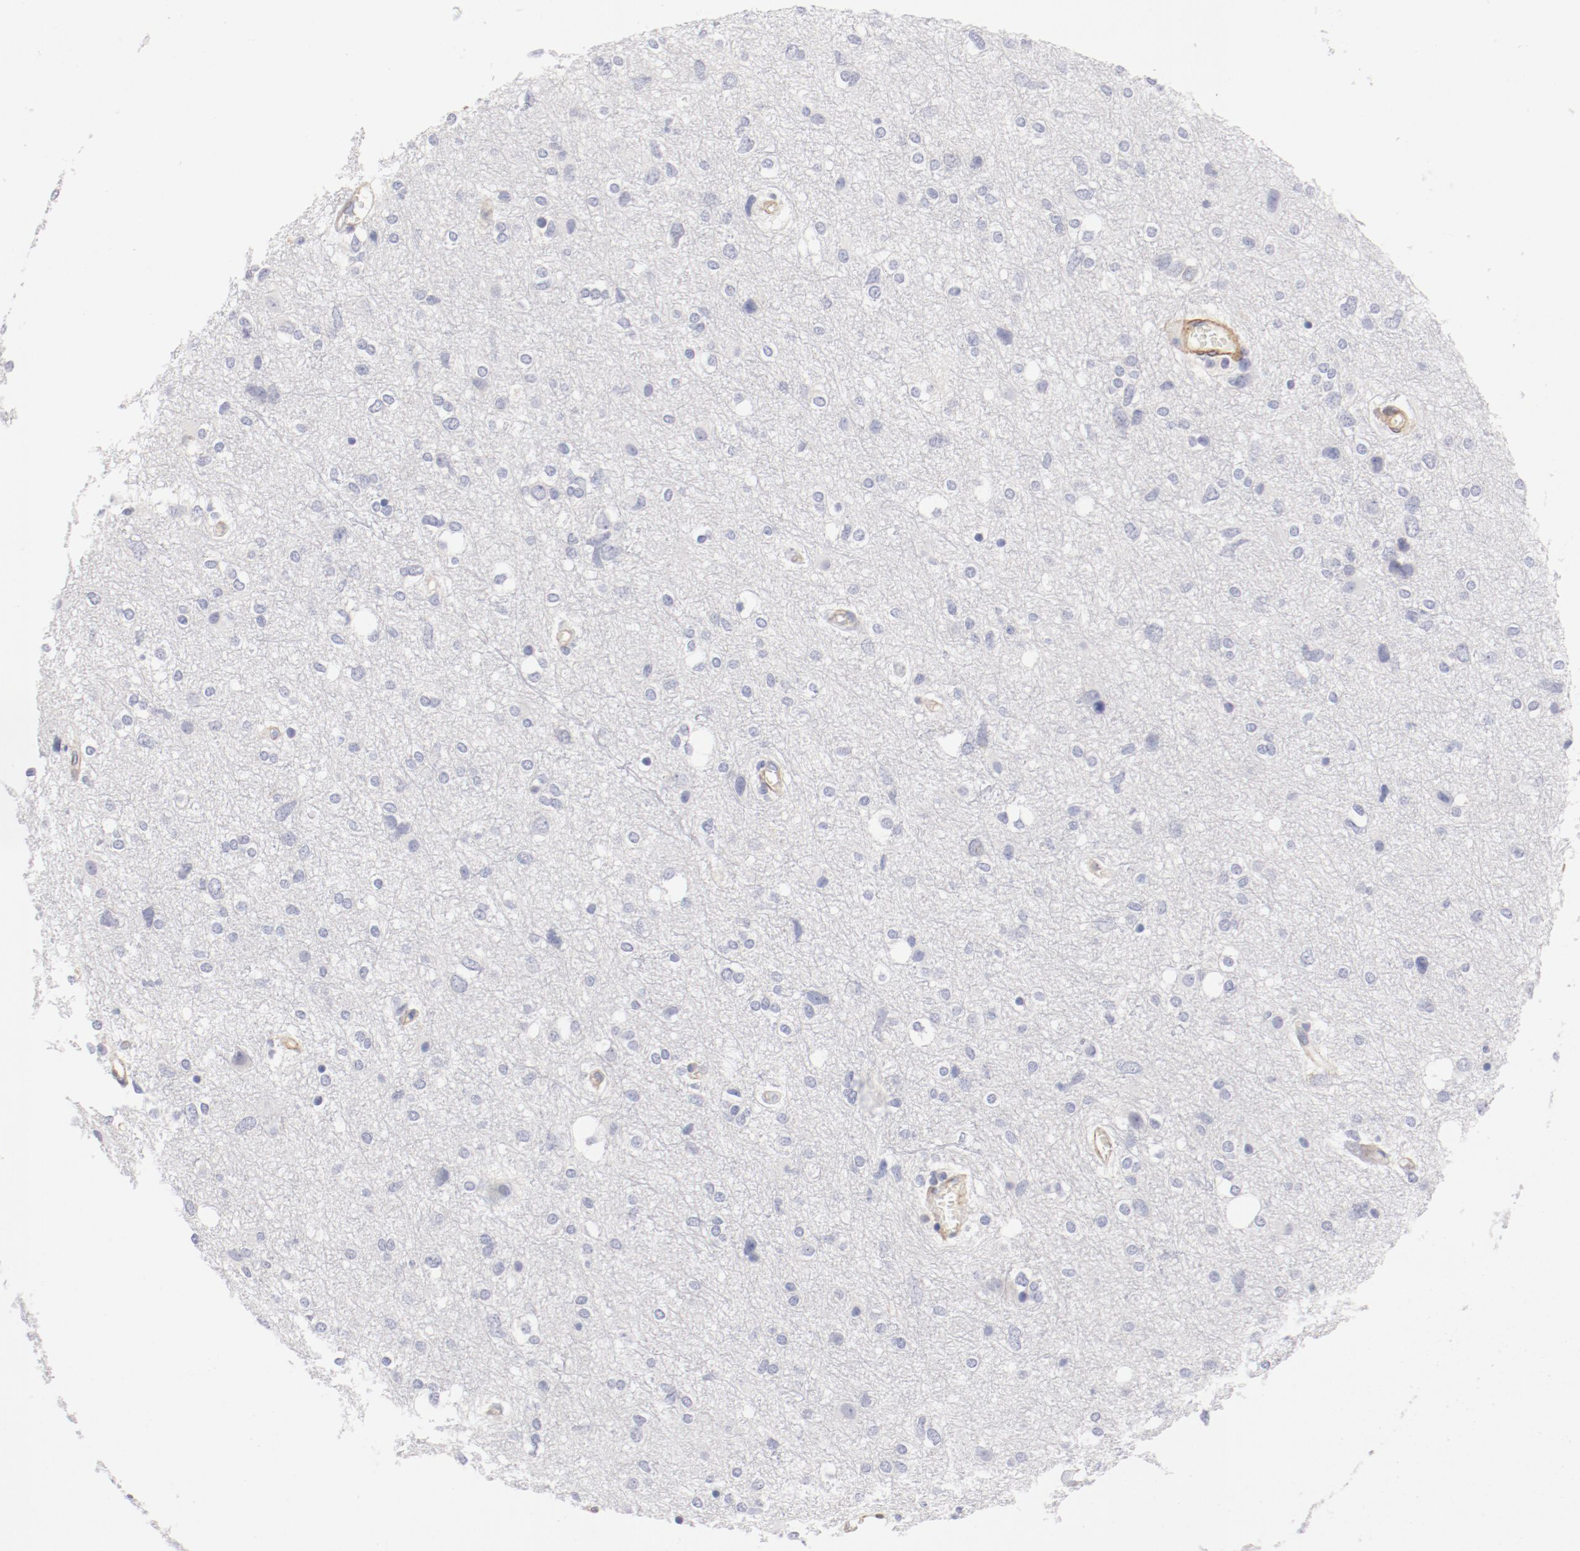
{"staining": {"intensity": "negative", "quantity": "none", "location": "none"}, "tissue": "glioma", "cell_type": "Tumor cells", "image_type": "cancer", "snomed": [{"axis": "morphology", "description": "Glioma, malignant, High grade"}, {"axis": "topography", "description": "Brain"}], "caption": "This is an immunohistochemistry (IHC) photomicrograph of human glioma. There is no positivity in tumor cells.", "gene": "LAX1", "patient": {"sex": "female", "age": 59}}